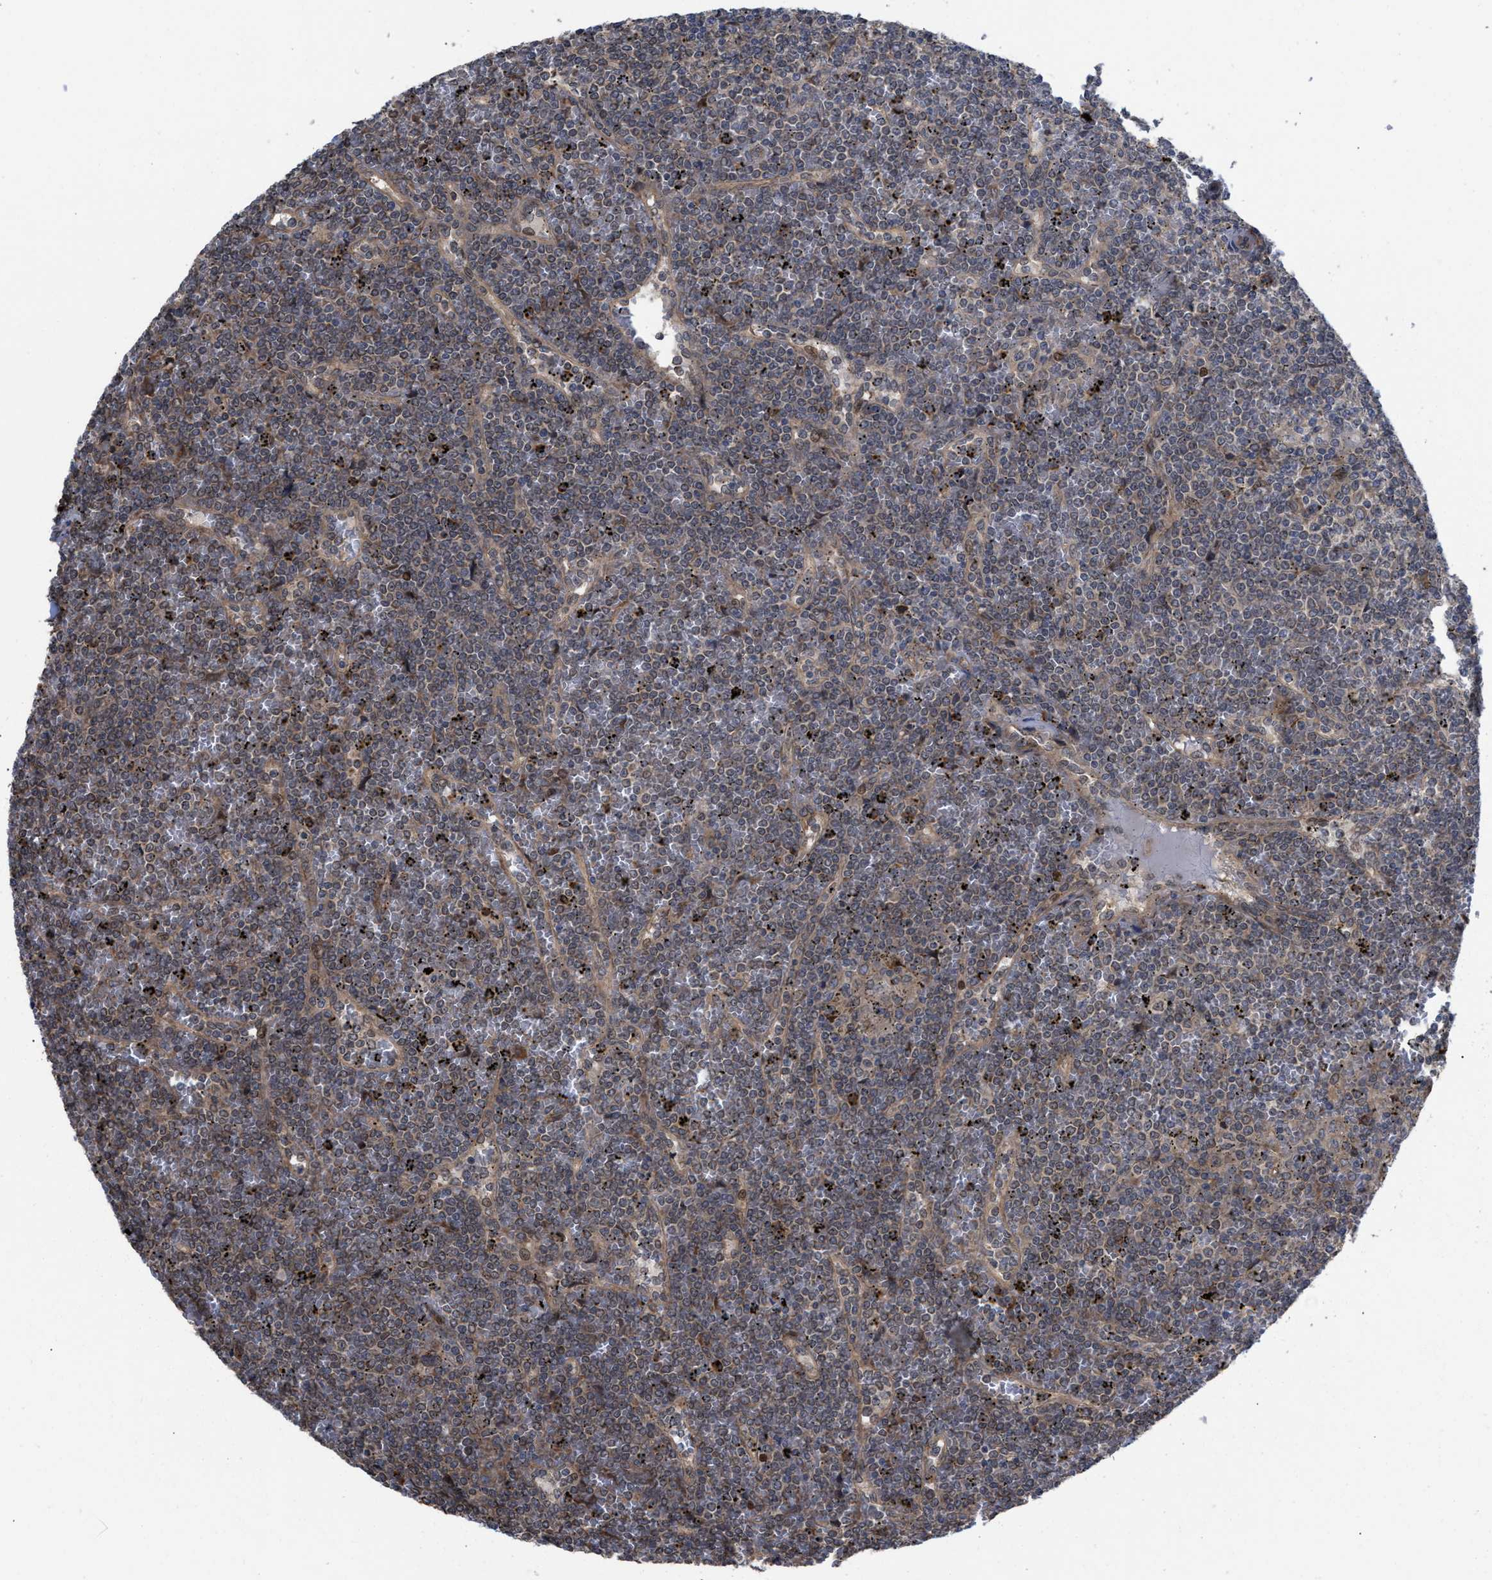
{"staining": {"intensity": "weak", "quantity": "<25%", "location": "cytoplasmic/membranous"}, "tissue": "lymphoma", "cell_type": "Tumor cells", "image_type": "cancer", "snomed": [{"axis": "morphology", "description": "Malignant lymphoma, non-Hodgkin's type, Low grade"}, {"axis": "topography", "description": "Spleen"}], "caption": "A photomicrograph of lymphoma stained for a protein demonstrates no brown staining in tumor cells.", "gene": "TP53BP2", "patient": {"sex": "female", "age": 19}}